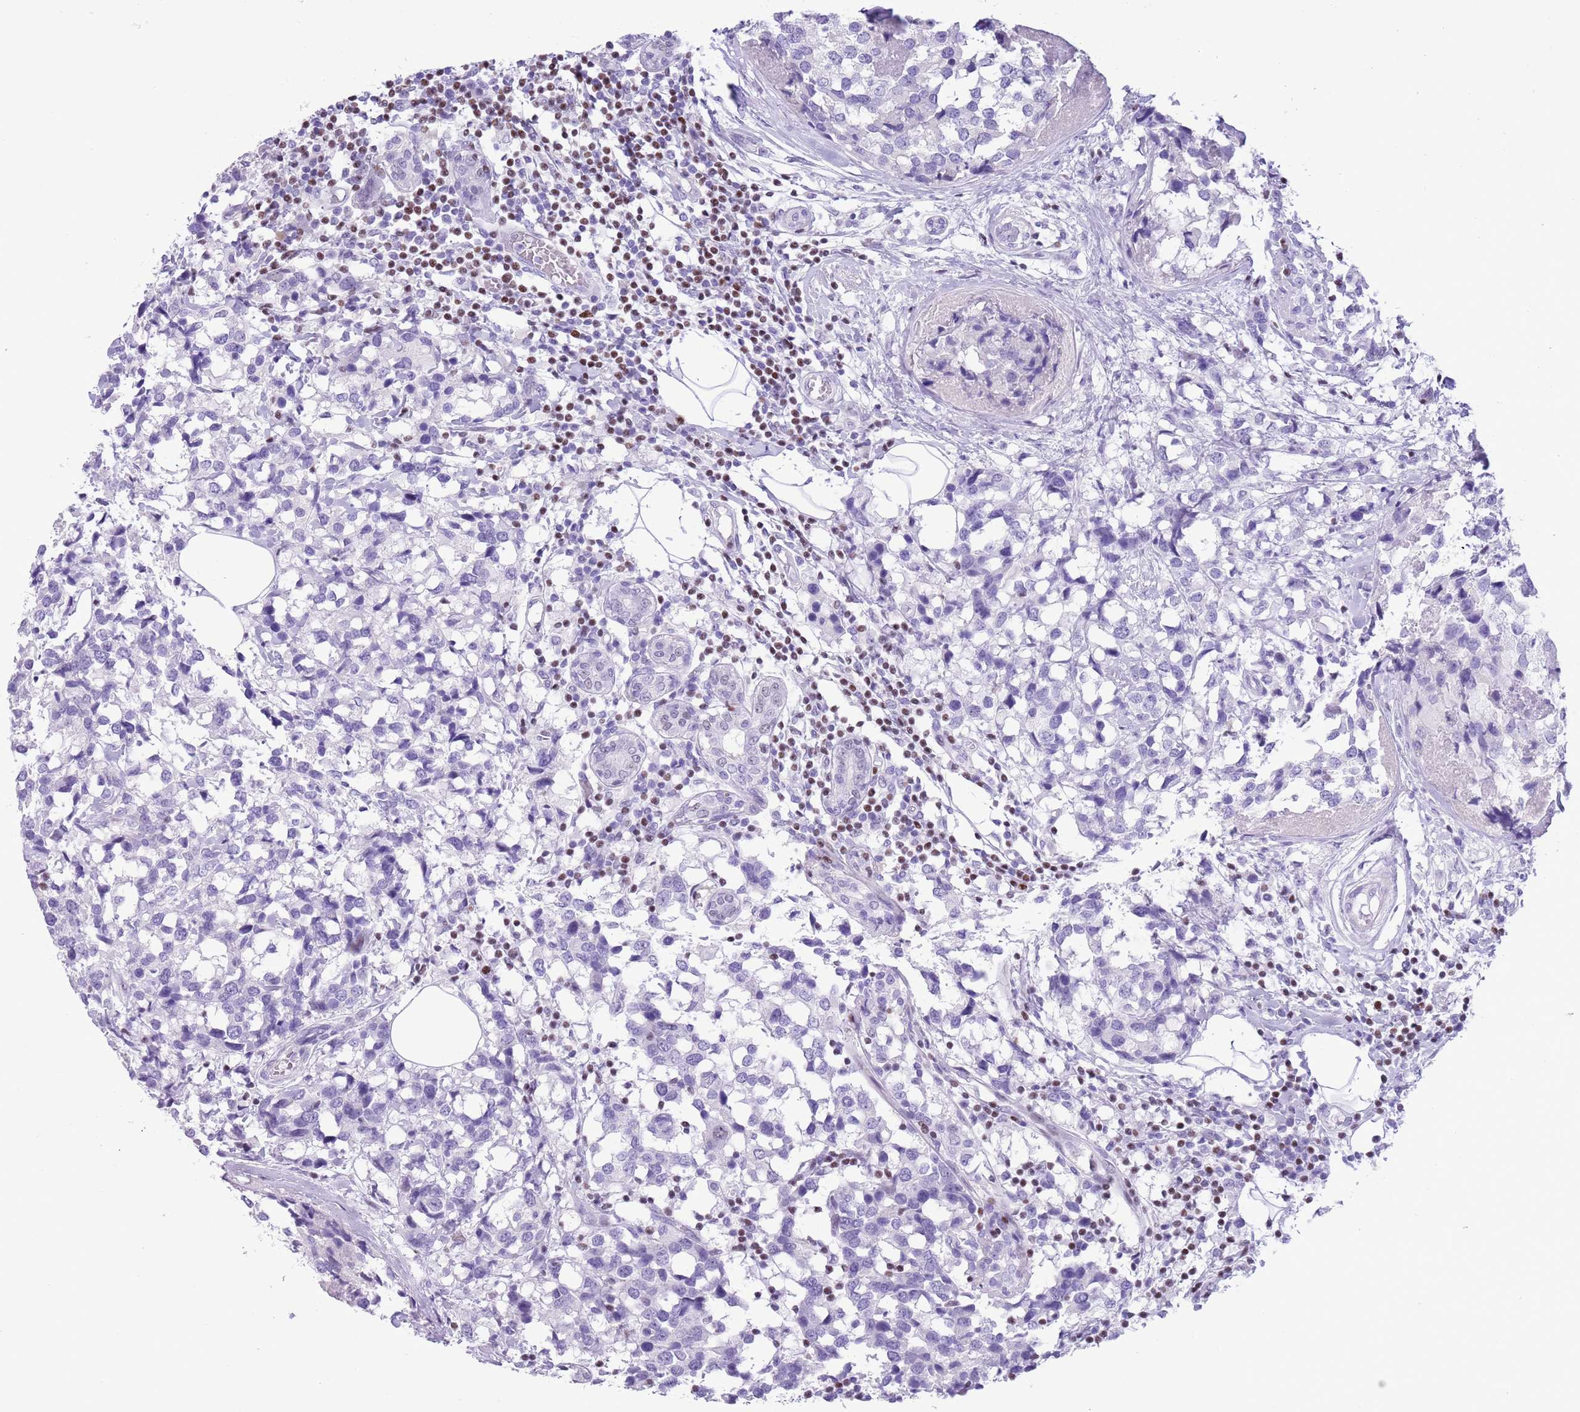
{"staining": {"intensity": "negative", "quantity": "none", "location": "none"}, "tissue": "breast cancer", "cell_type": "Tumor cells", "image_type": "cancer", "snomed": [{"axis": "morphology", "description": "Lobular carcinoma"}, {"axis": "topography", "description": "Breast"}], "caption": "Tumor cells are negative for brown protein staining in lobular carcinoma (breast).", "gene": "BCL11B", "patient": {"sex": "female", "age": 59}}